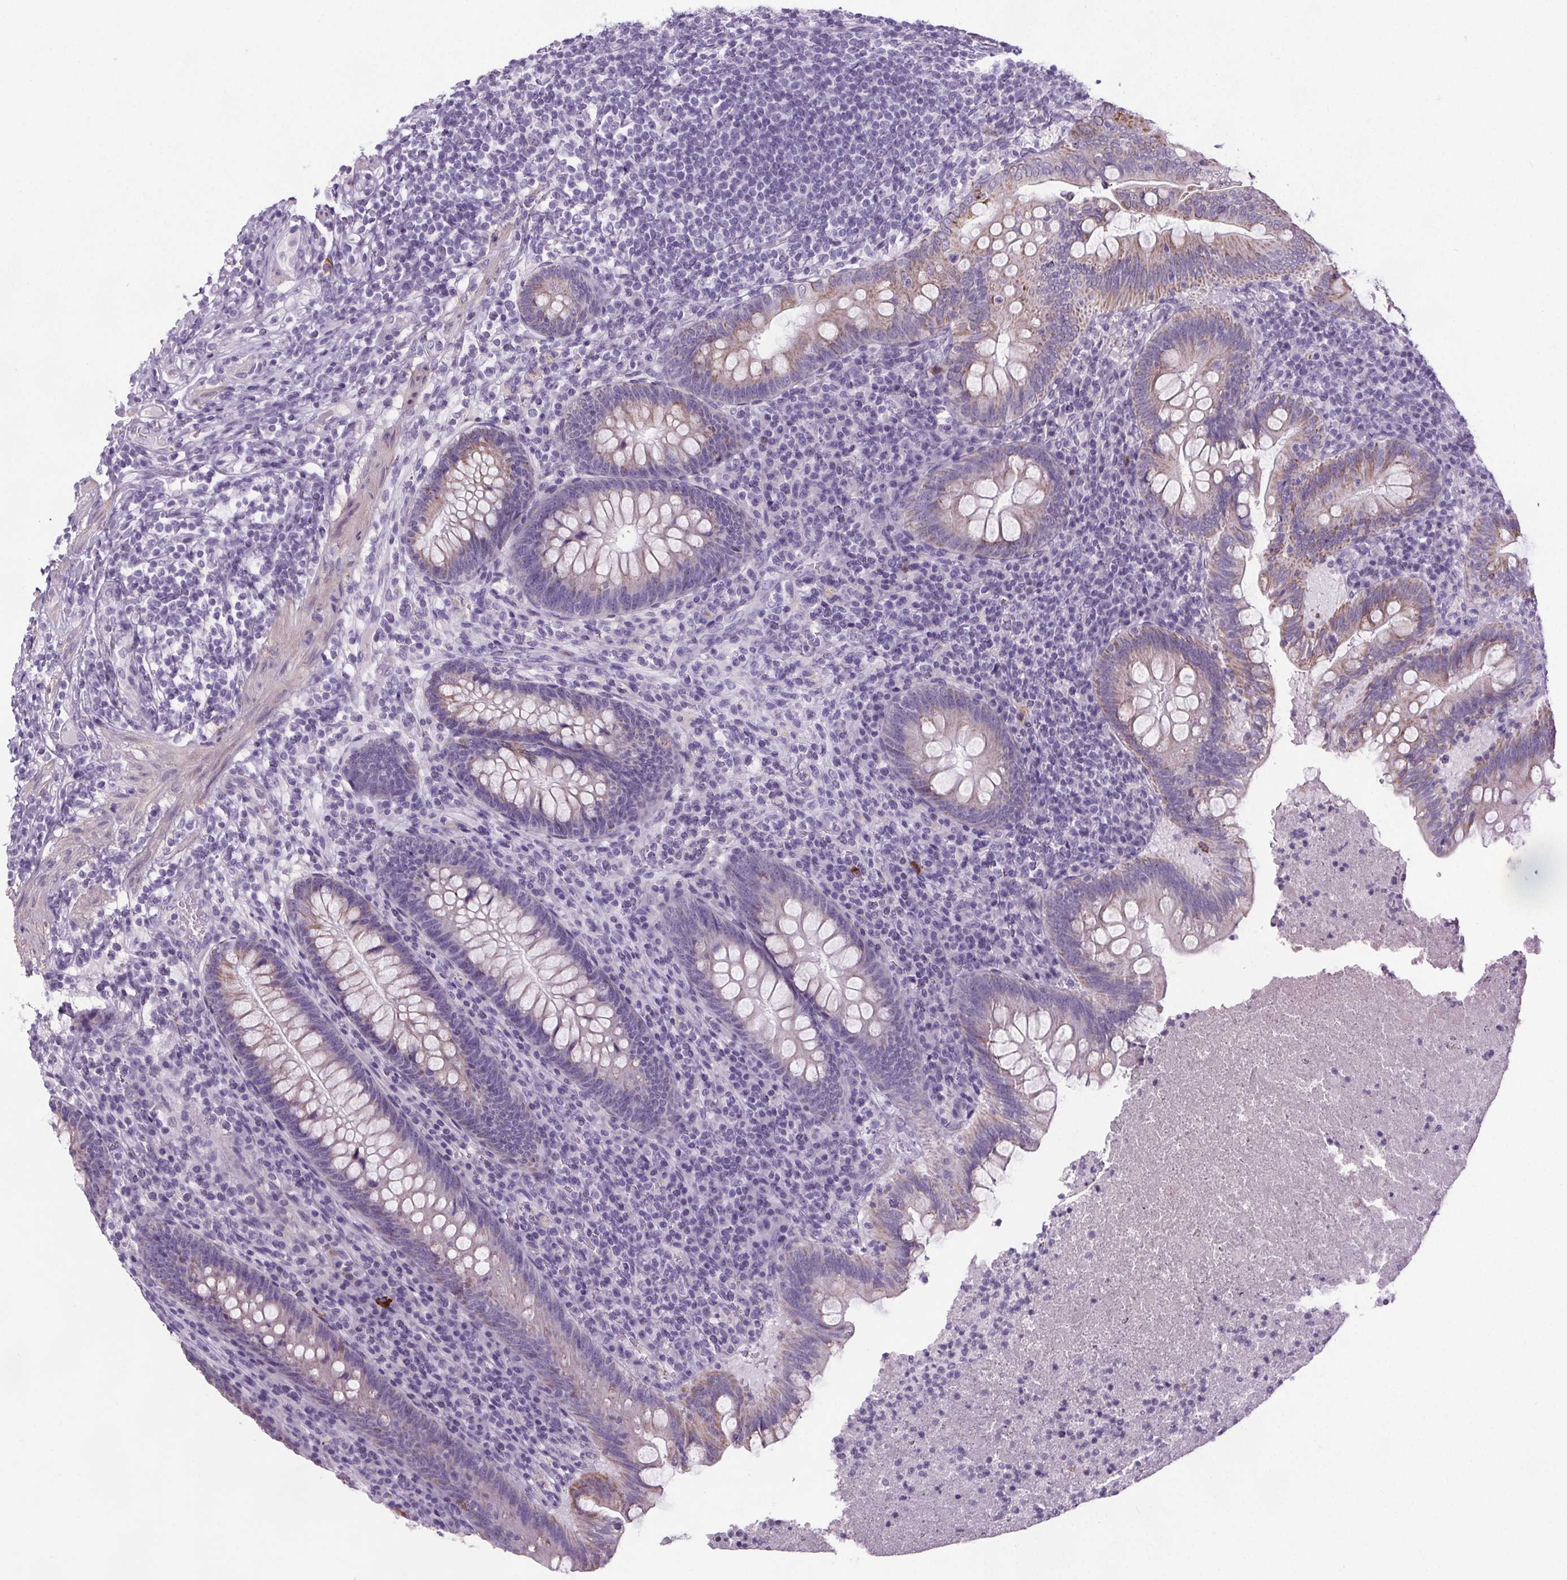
{"staining": {"intensity": "weak", "quantity": "<25%", "location": "cytoplasmic/membranous"}, "tissue": "appendix", "cell_type": "Glandular cells", "image_type": "normal", "snomed": [{"axis": "morphology", "description": "Normal tissue, NOS"}, {"axis": "topography", "description": "Appendix"}], "caption": "There is no significant expression in glandular cells of appendix. (DAB immunohistochemistry visualized using brightfield microscopy, high magnification).", "gene": "ELAVL2", "patient": {"sex": "male", "age": 47}}